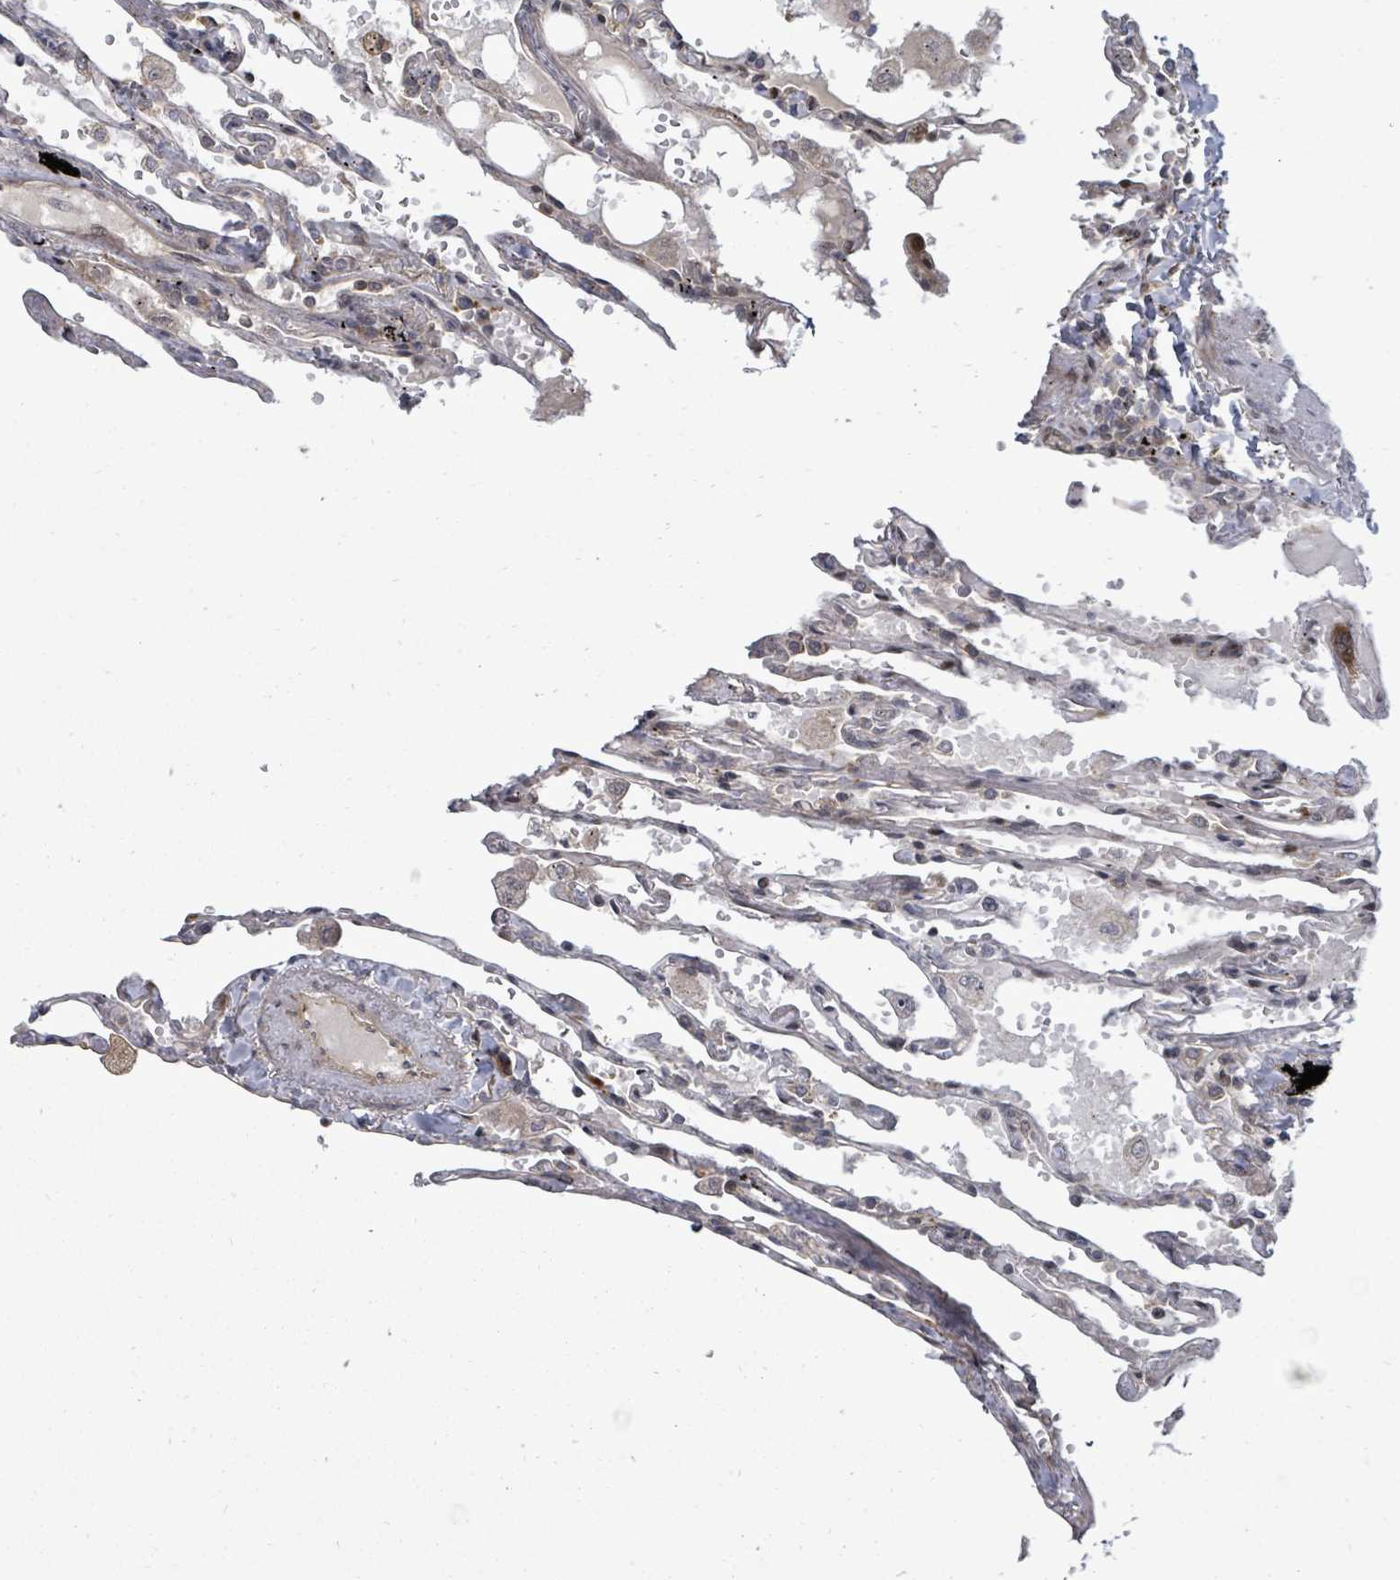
{"staining": {"intensity": "strong", "quantity": "<25%", "location": "cytoplasmic/membranous"}, "tissue": "lung", "cell_type": "Alveolar cells", "image_type": "normal", "snomed": [{"axis": "morphology", "description": "Normal tissue, NOS"}, {"axis": "topography", "description": "Lung"}], "caption": "Lung stained with DAB (3,3'-diaminobenzidine) immunohistochemistry exhibits medium levels of strong cytoplasmic/membranous staining in approximately <25% of alveolar cells. (Brightfield microscopy of DAB IHC at high magnification).", "gene": "EIF3CL", "patient": {"sex": "female", "age": 67}}